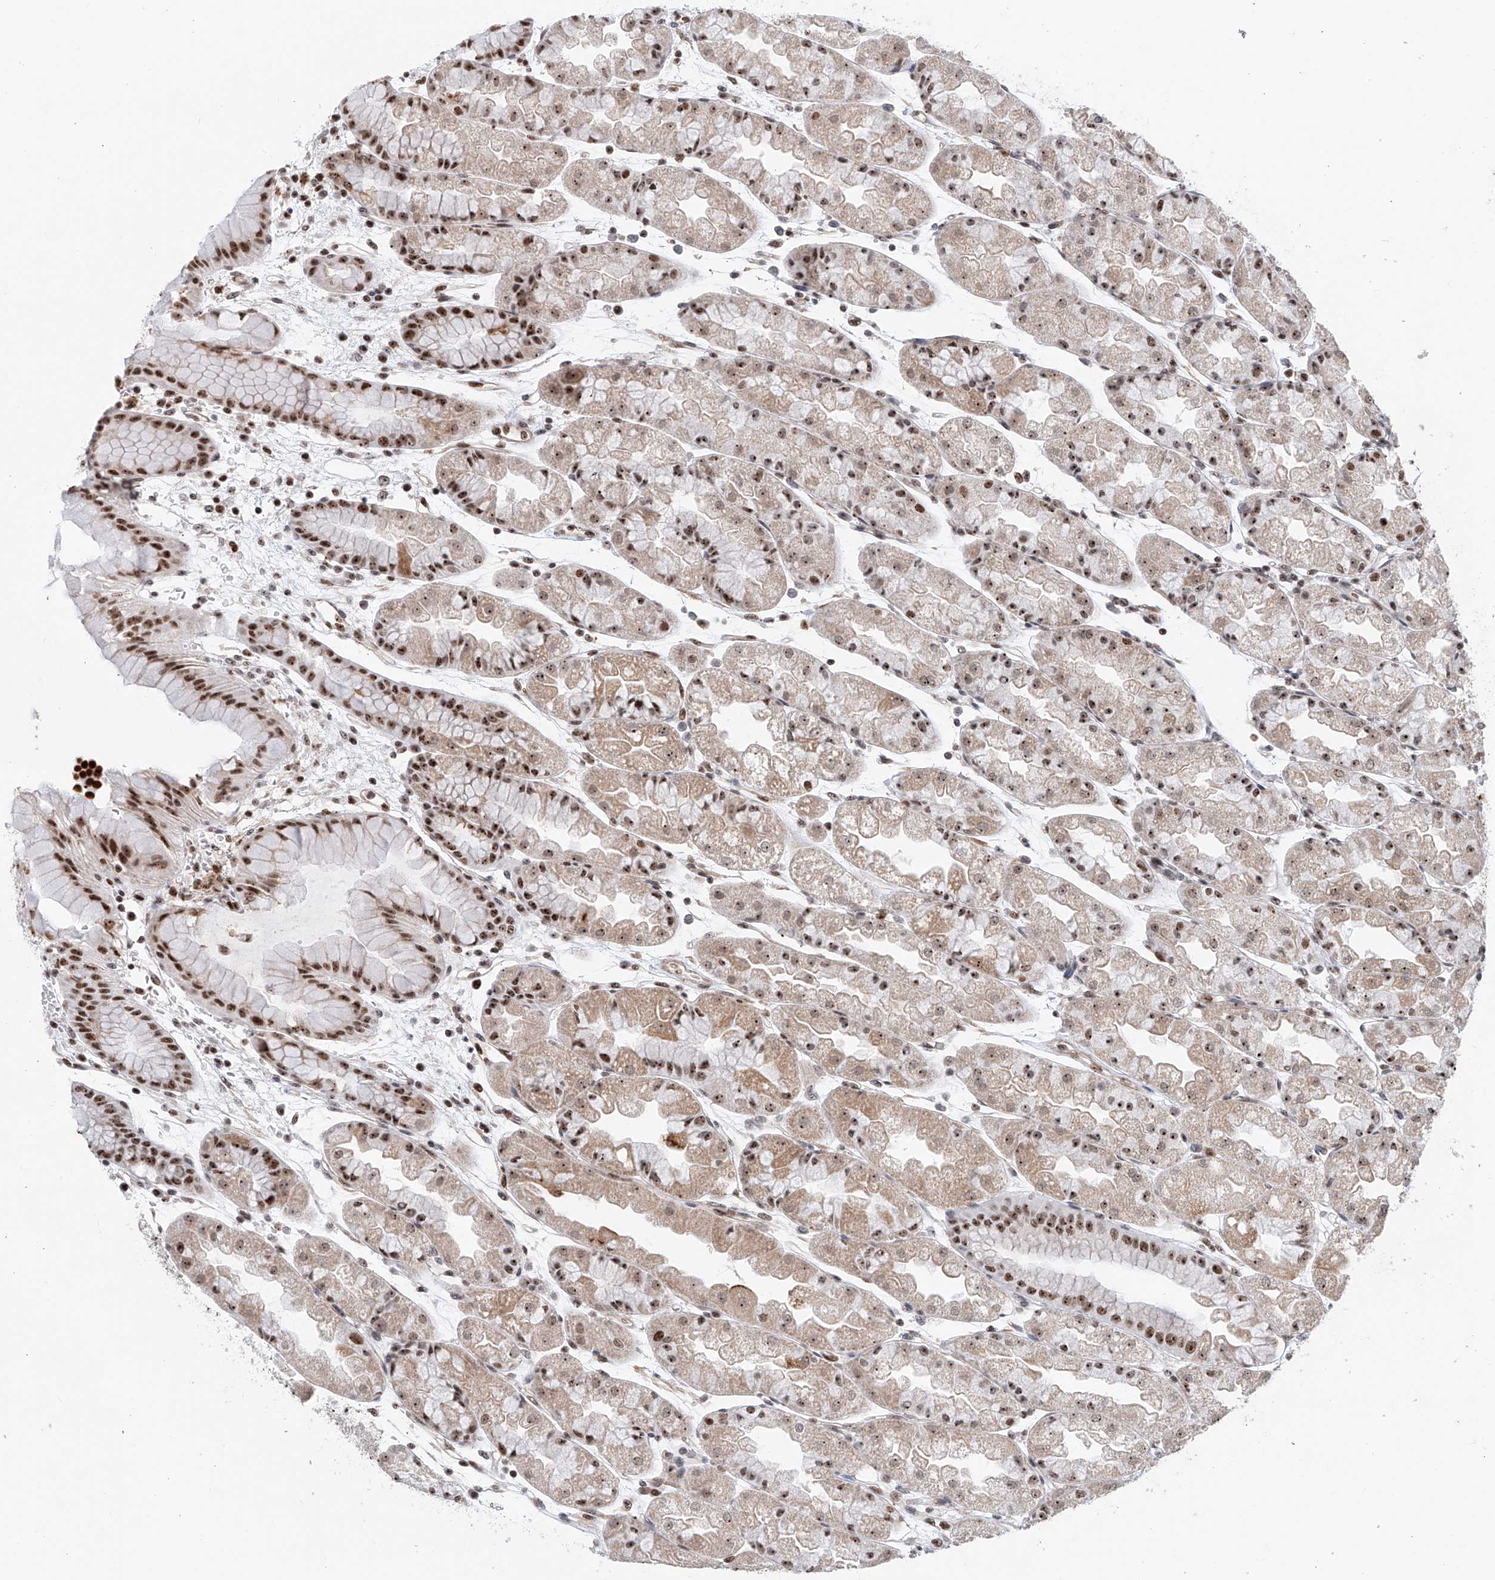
{"staining": {"intensity": "strong", "quantity": "25%-75%", "location": "cytoplasmic/membranous,nuclear"}, "tissue": "stomach", "cell_type": "Glandular cells", "image_type": "normal", "snomed": [{"axis": "morphology", "description": "Normal tissue, NOS"}, {"axis": "topography", "description": "Stomach, upper"}], "caption": "This histopathology image demonstrates immunohistochemistry (IHC) staining of benign stomach, with high strong cytoplasmic/membranous,nuclear staining in approximately 25%-75% of glandular cells.", "gene": "PRUNE2", "patient": {"sex": "male", "age": 47}}